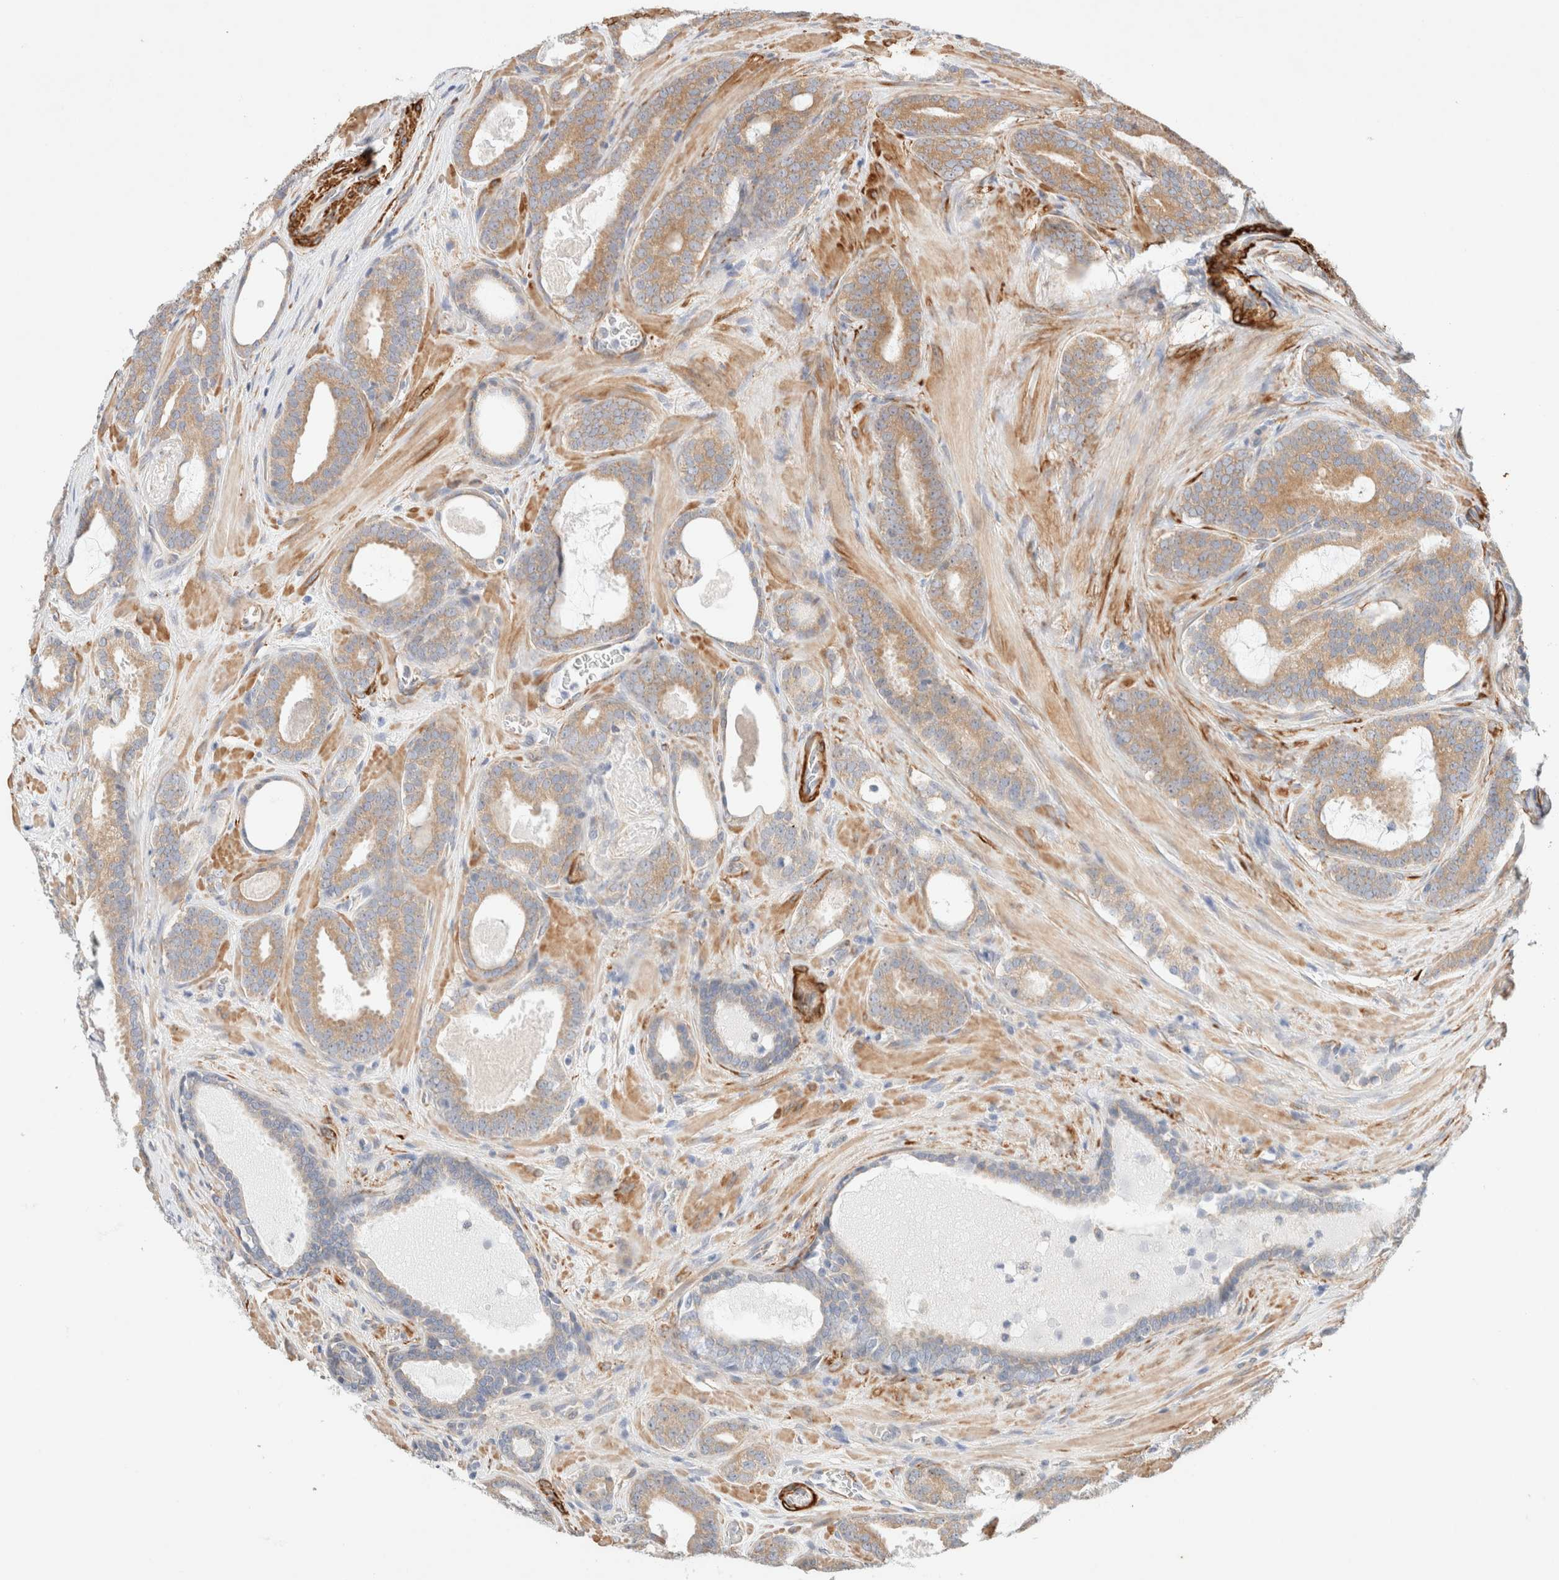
{"staining": {"intensity": "moderate", "quantity": ">75%", "location": "cytoplasmic/membranous"}, "tissue": "prostate cancer", "cell_type": "Tumor cells", "image_type": "cancer", "snomed": [{"axis": "morphology", "description": "Adenocarcinoma, High grade"}, {"axis": "topography", "description": "Prostate"}], "caption": "Protein analysis of high-grade adenocarcinoma (prostate) tissue demonstrates moderate cytoplasmic/membranous positivity in about >75% of tumor cells.", "gene": "RRP15", "patient": {"sex": "male", "age": 60}}